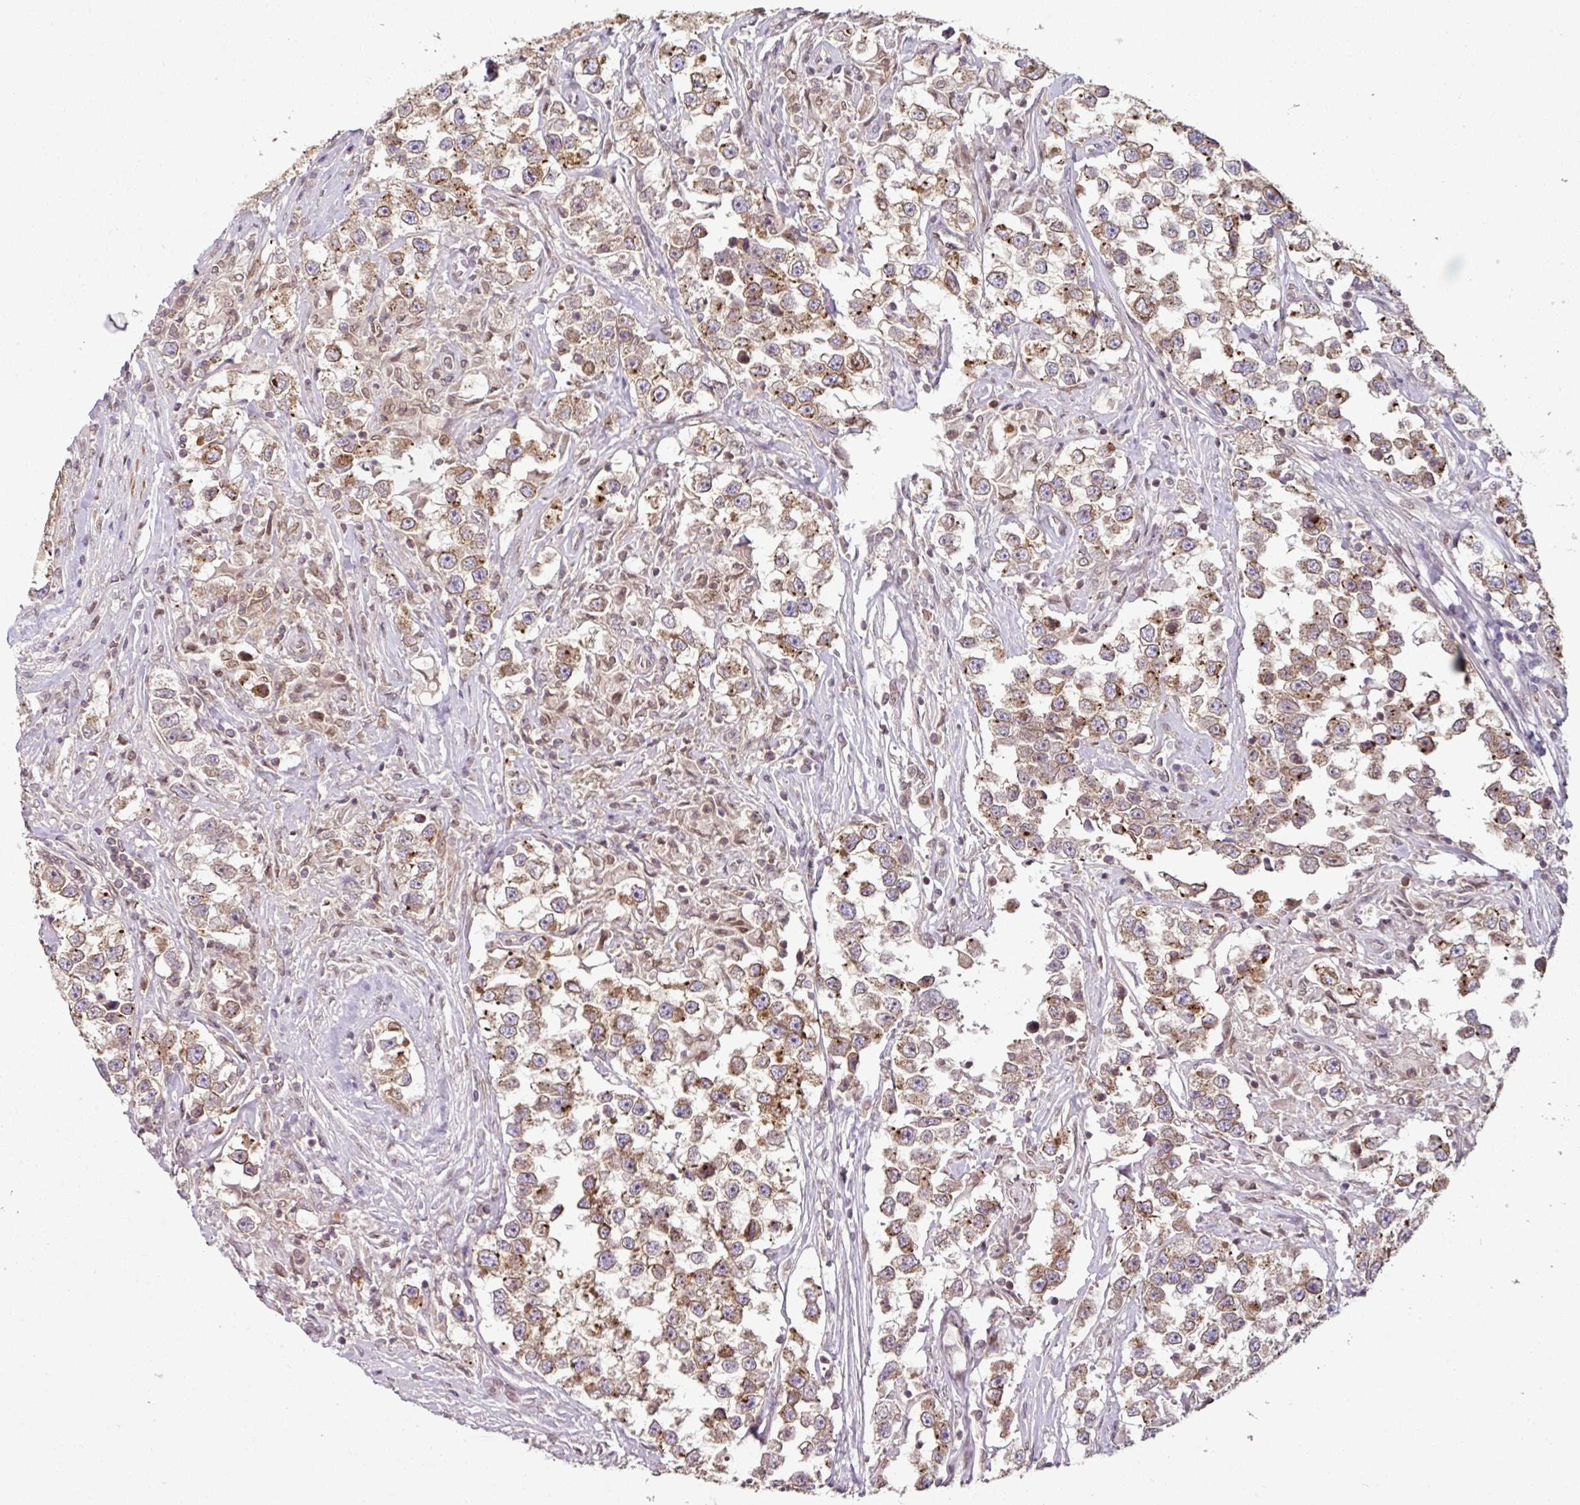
{"staining": {"intensity": "moderate", "quantity": ">75%", "location": "cytoplasmic/membranous"}, "tissue": "testis cancer", "cell_type": "Tumor cells", "image_type": "cancer", "snomed": [{"axis": "morphology", "description": "Seminoma, NOS"}, {"axis": "topography", "description": "Testis"}], "caption": "High-power microscopy captured an IHC histopathology image of testis cancer, revealing moderate cytoplasmic/membranous positivity in about >75% of tumor cells. Immunohistochemistry stains the protein in brown and the nuclei are stained blue.", "gene": "RANGAP1", "patient": {"sex": "male", "age": 46}}